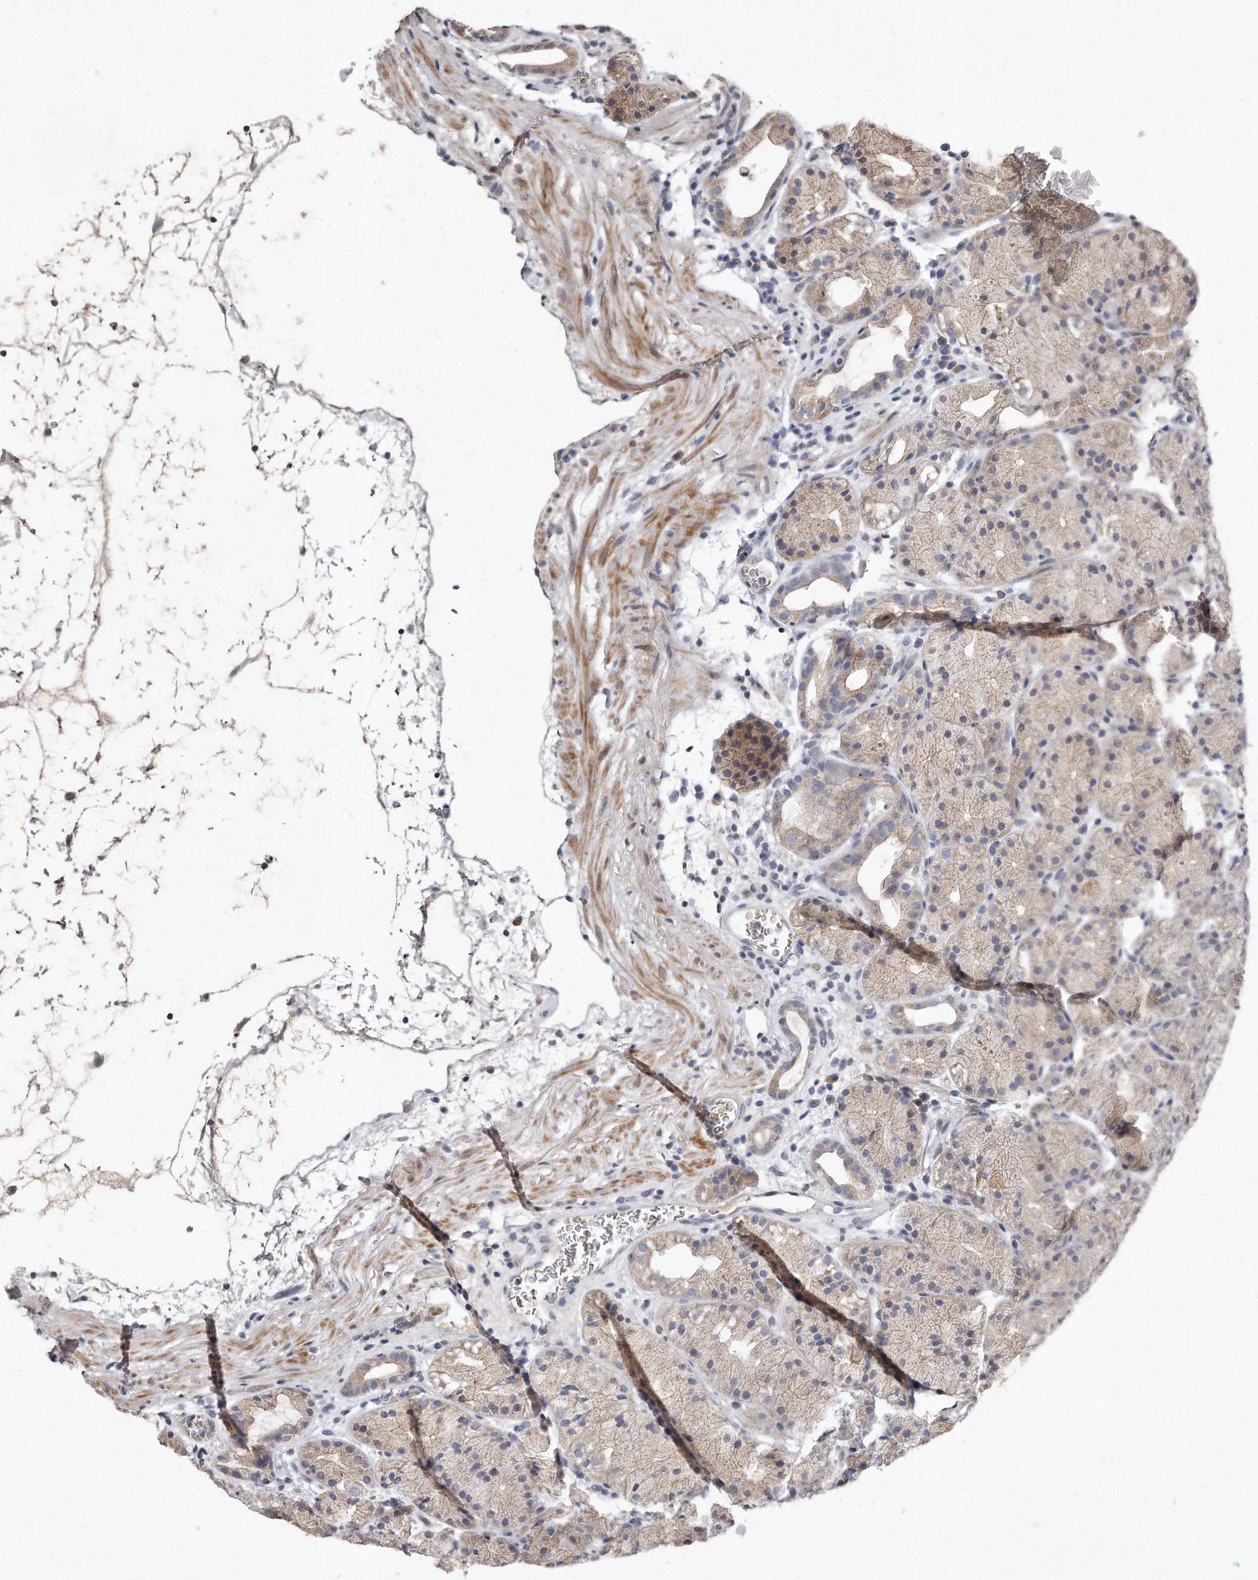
{"staining": {"intensity": "weak", "quantity": "<25%", "location": "cytoplasmic/membranous"}, "tissue": "stomach", "cell_type": "Glandular cells", "image_type": "normal", "snomed": [{"axis": "morphology", "description": "Normal tissue, NOS"}, {"axis": "topography", "description": "Stomach, upper"}], "caption": "IHC of normal stomach displays no expression in glandular cells.", "gene": "TECR", "patient": {"sex": "male", "age": 48}}